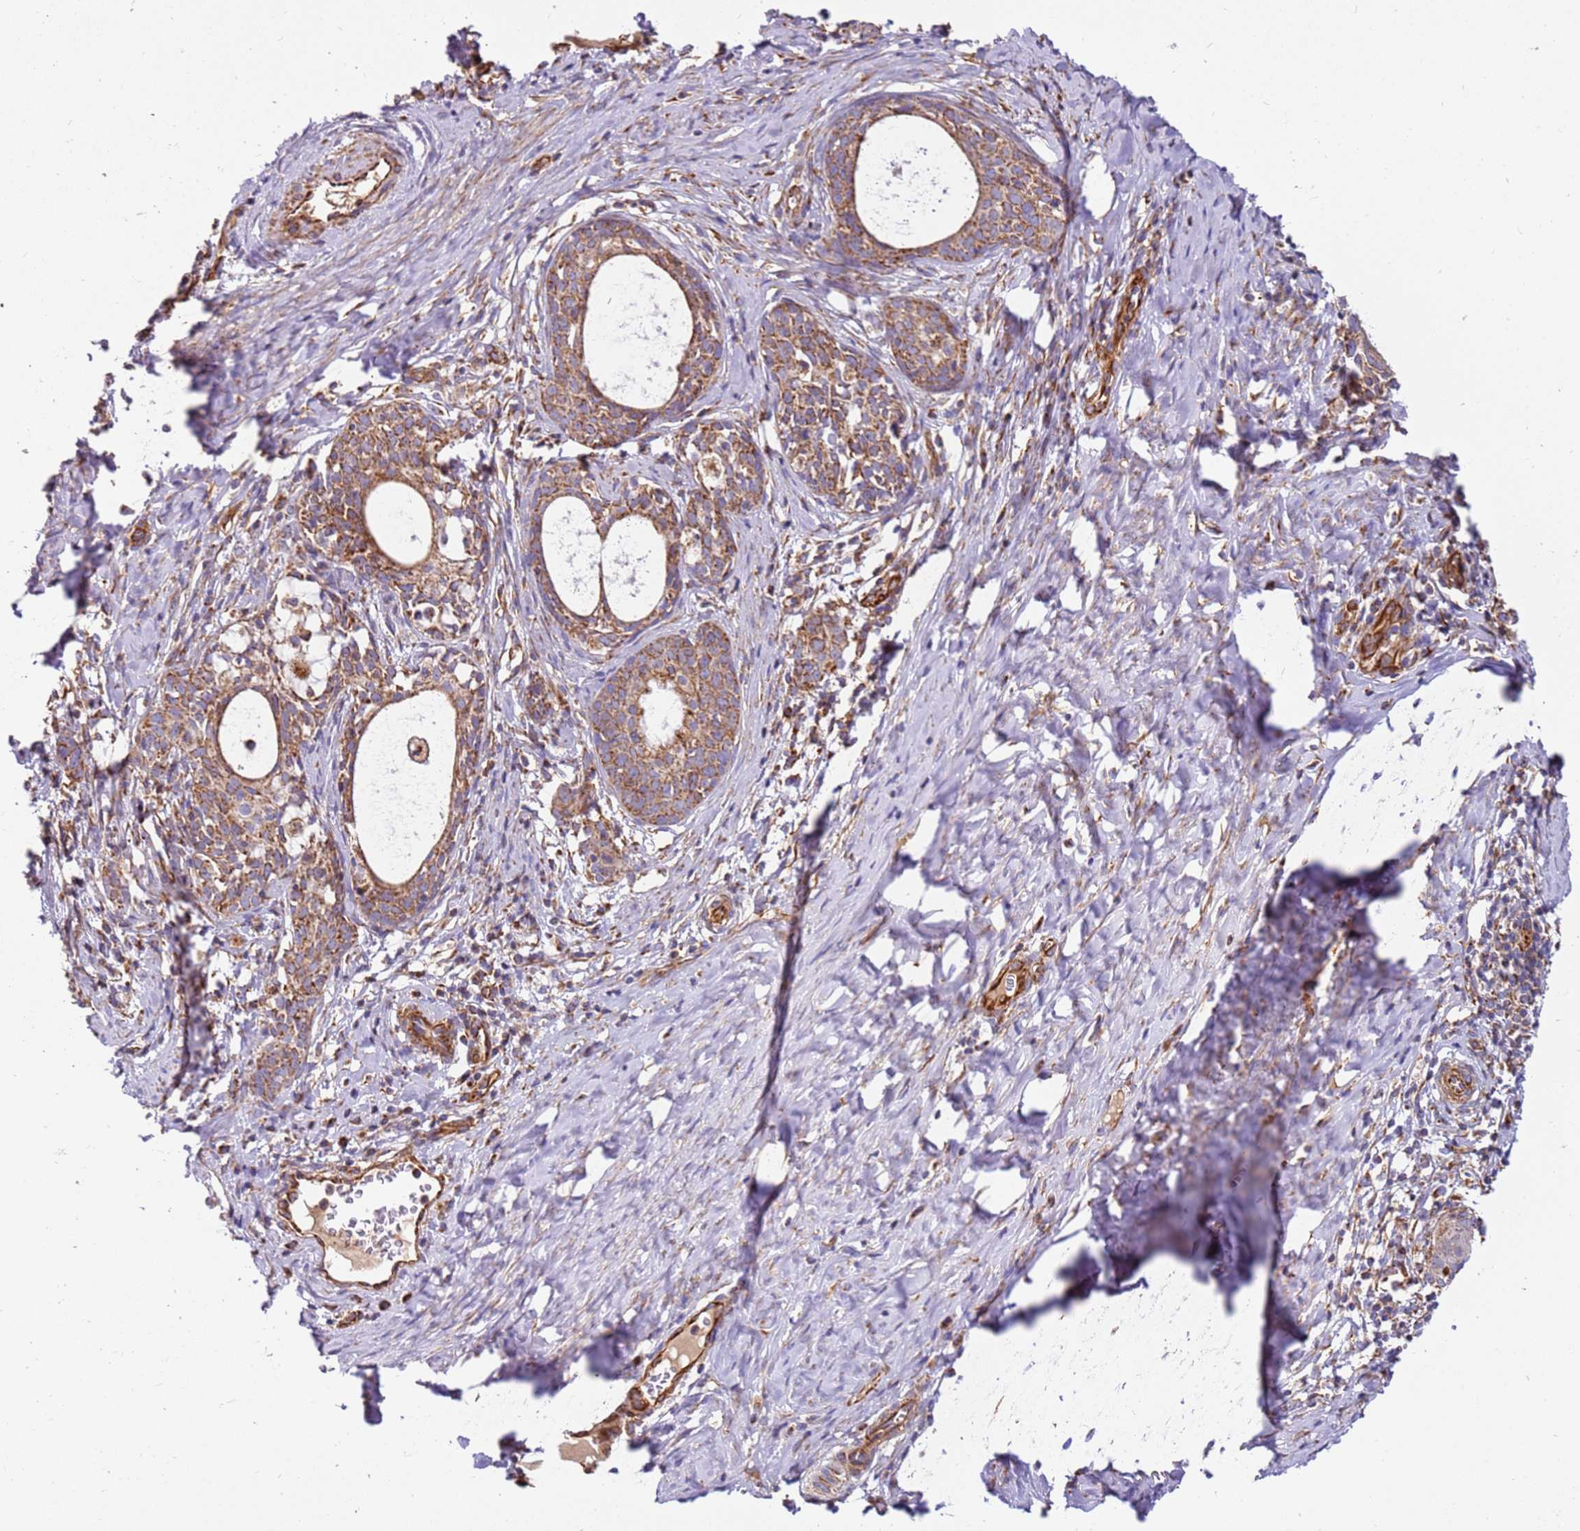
{"staining": {"intensity": "moderate", "quantity": ">75%", "location": "cytoplasmic/membranous"}, "tissue": "cervical cancer", "cell_type": "Tumor cells", "image_type": "cancer", "snomed": [{"axis": "morphology", "description": "Squamous cell carcinoma, NOS"}, {"axis": "topography", "description": "Cervix"}], "caption": "Cervical squamous cell carcinoma stained with a protein marker reveals moderate staining in tumor cells.", "gene": "MRPL20", "patient": {"sex": "female", "age": 52}}